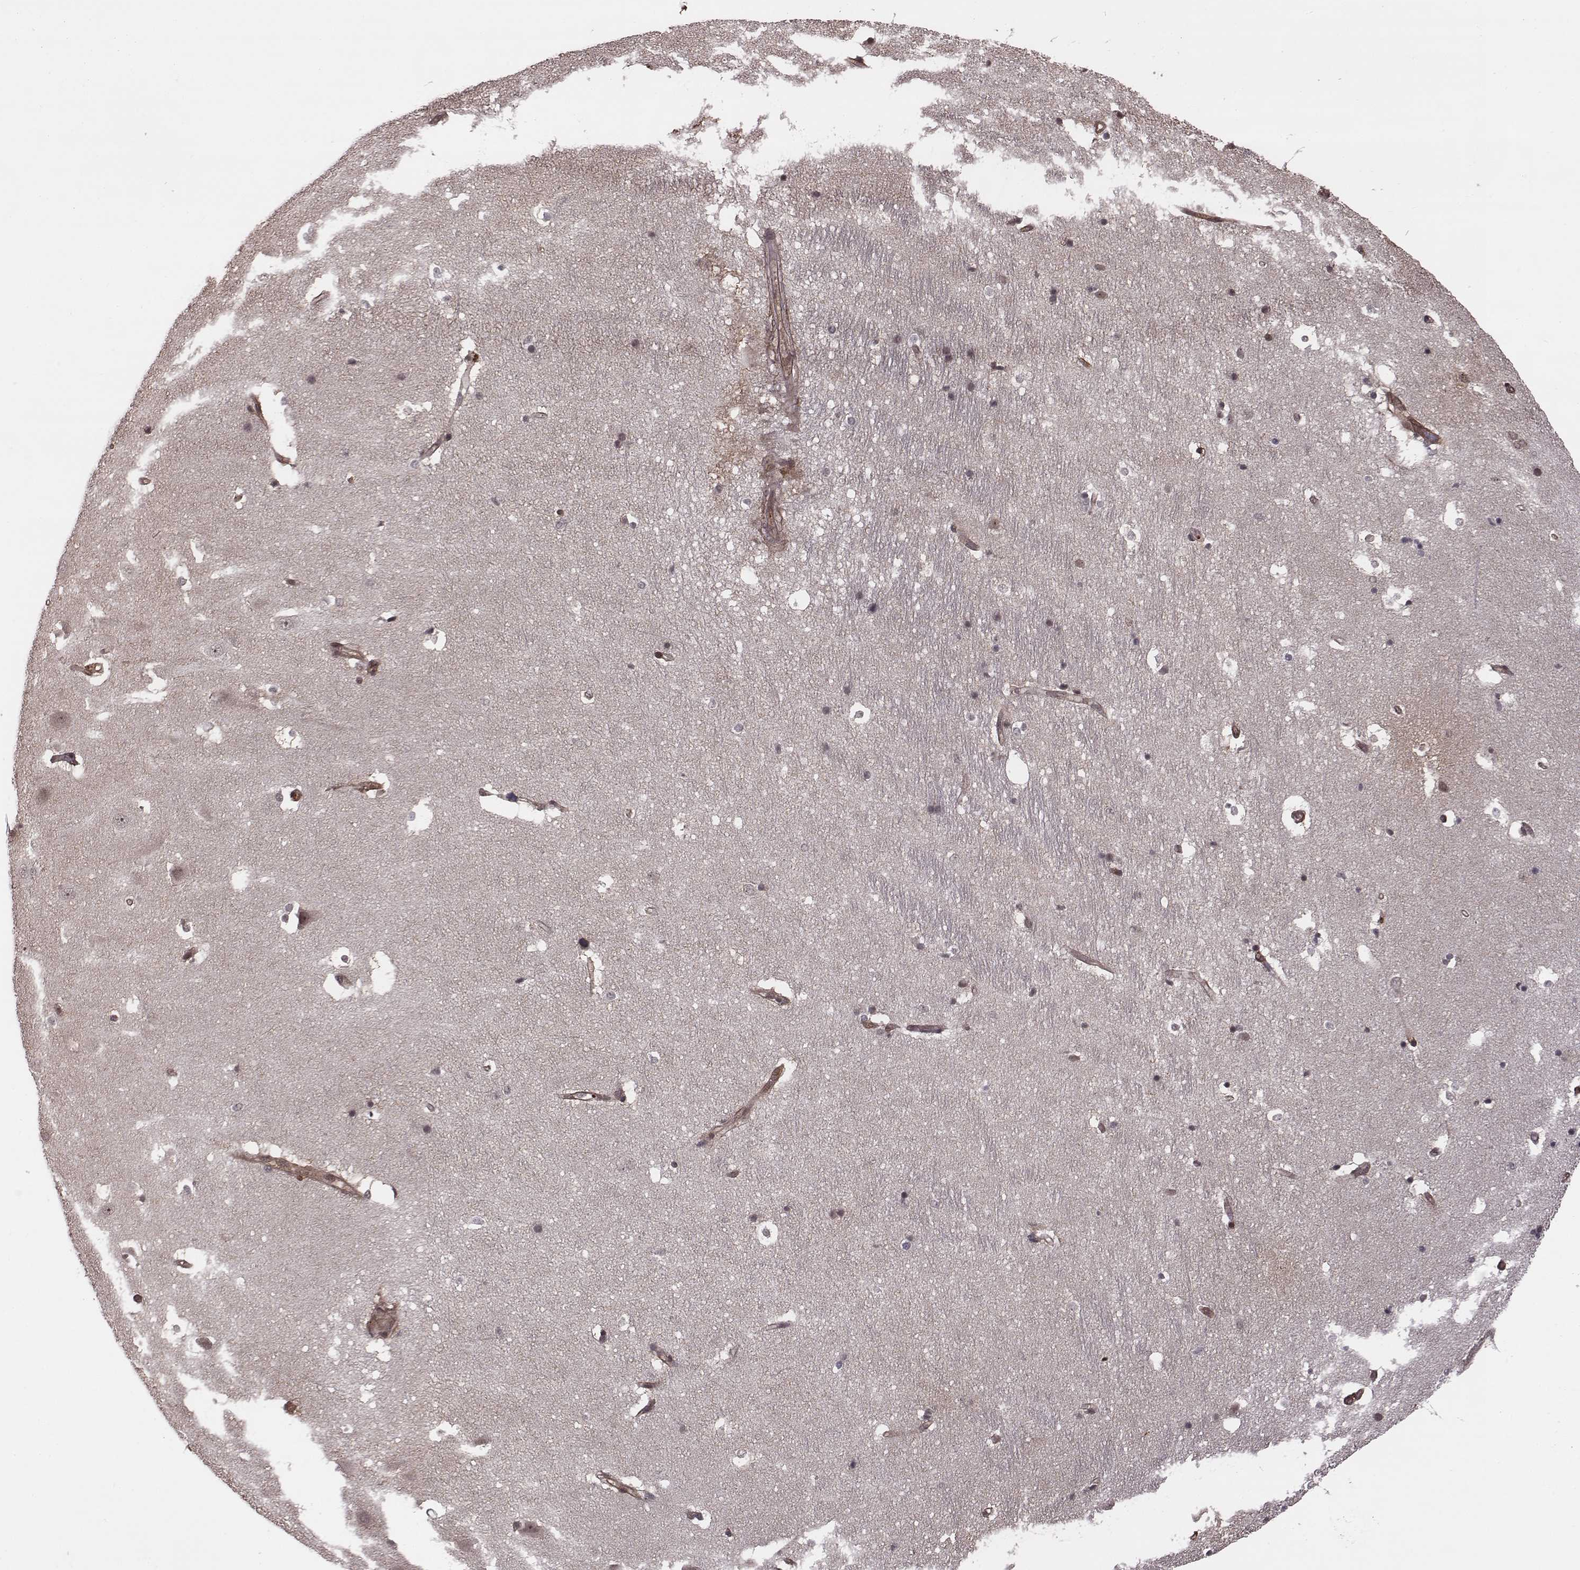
{"staining": {"intensity": "negative", "quantity": "none", "location": "none"}, "tissue": "hippocampus", "cell_type": "Glial cells", "image_type": "normal", "snomed": [{"axis": "morphology", "description": "Normal tissue, NOS"}, {"axis": "topography", "description": "Hippocampus"}], "caption": "Immunohistochemistry (IHC) histopathology image of unremarkable human hippocampus stained for a protein (brown), which exhibits no expression in glial cells. (Stains: DAB immunohistochemistry (IHC) with hematoxylin counter stain, Microscopy: brightfield microscopy at high magnification).", "gene": "RPL3", "patient": {"sex": "male", "age": 44}}